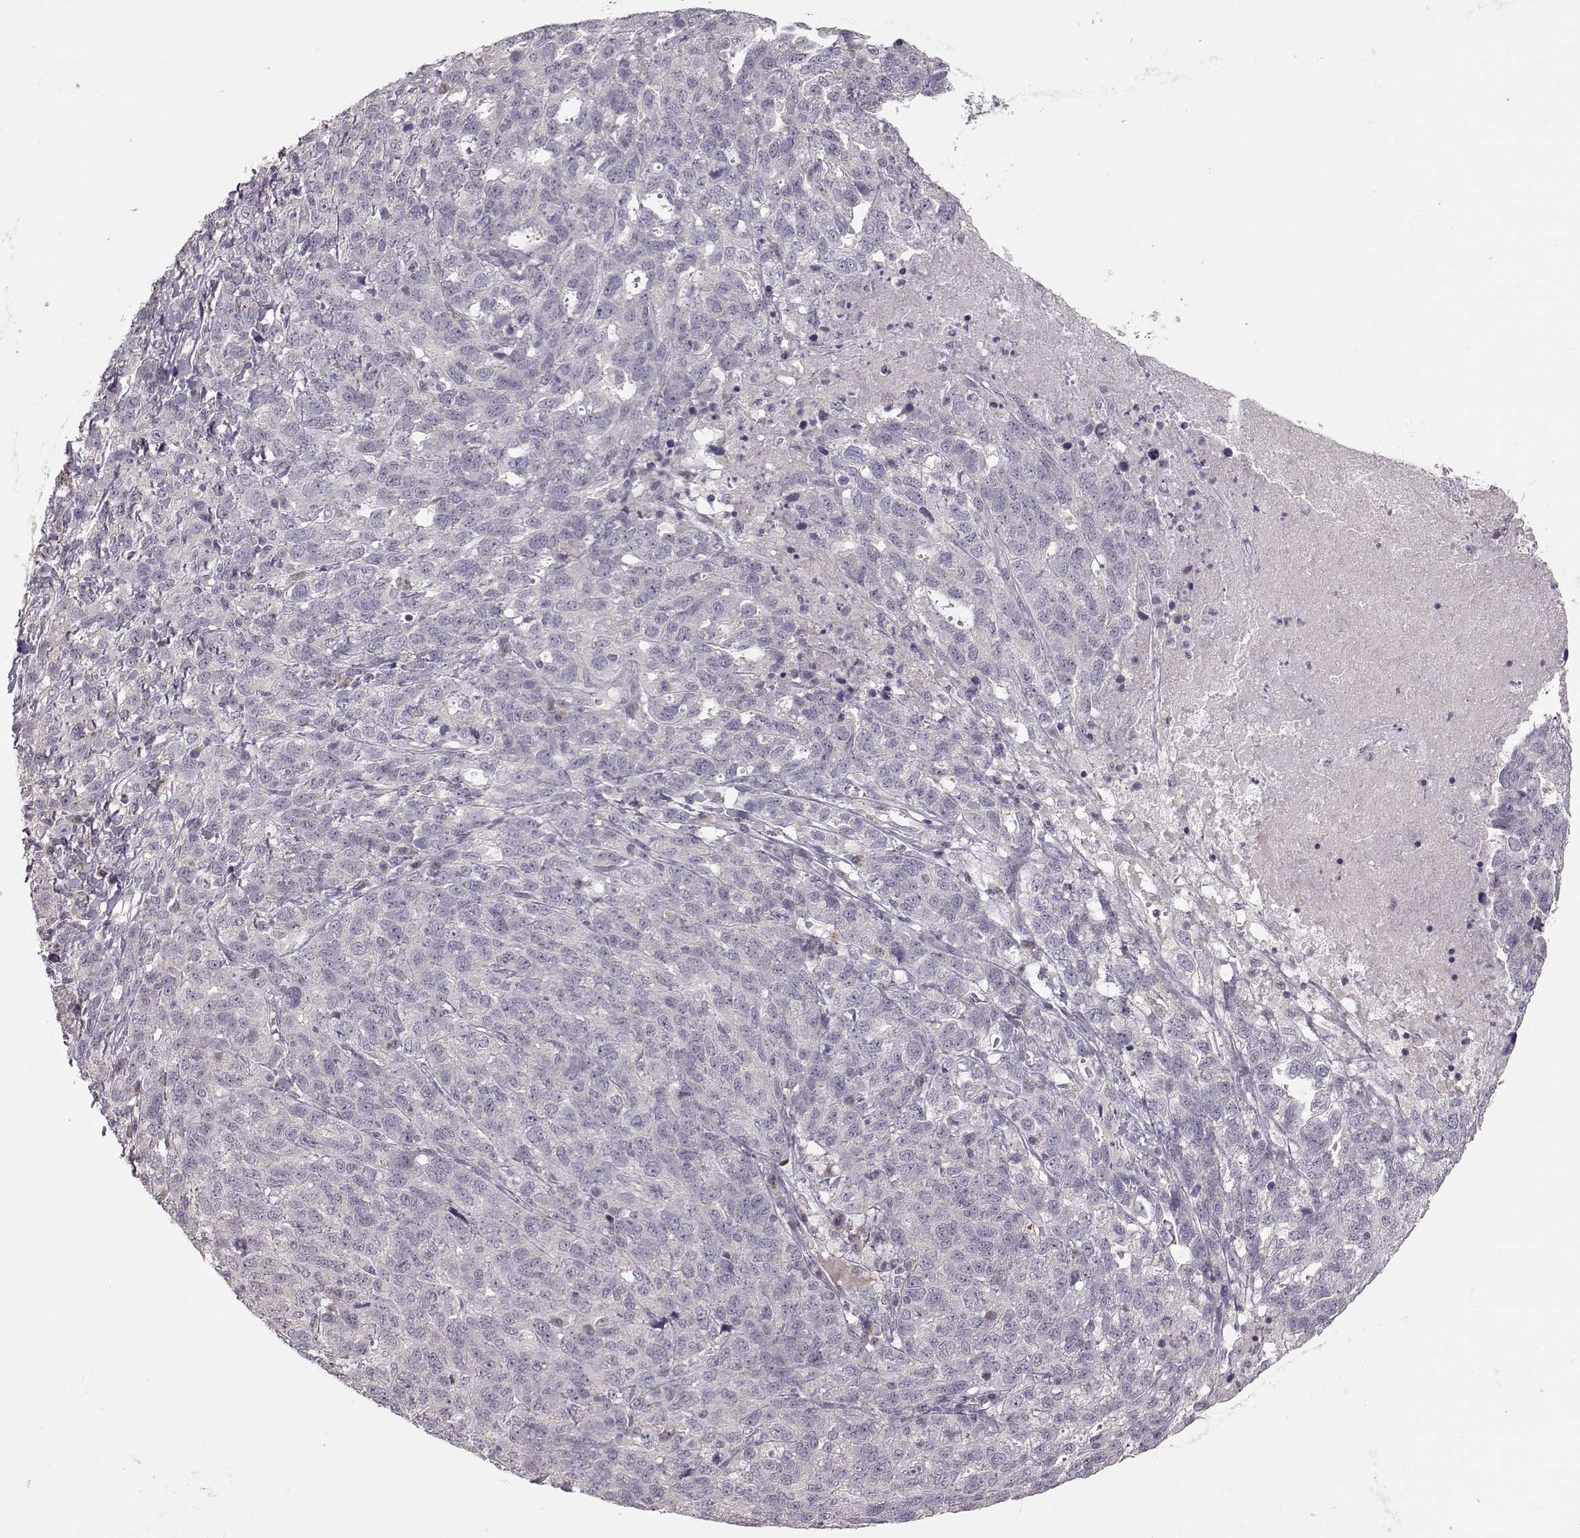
{"staining": {"intensity": "negative", "quantity": "none", "location": "none"}, "tissue": "ovarian cancer", "cell_type": "Tumor cells", "image_type": "cancer", "snomed": [{"axis": "morphology", "description": "Cystadenocarcinoma, serous, NOS"}, {"axis": "topography", "description": "Ovary"}], "caption": "Human ovarian cancer (serous cystadenocarcinoma) stained for a protein using IHC exhibits no positivity in tumor cells.", "gene": "PNMT", "patient": {"sex": "female", "age": 71}}